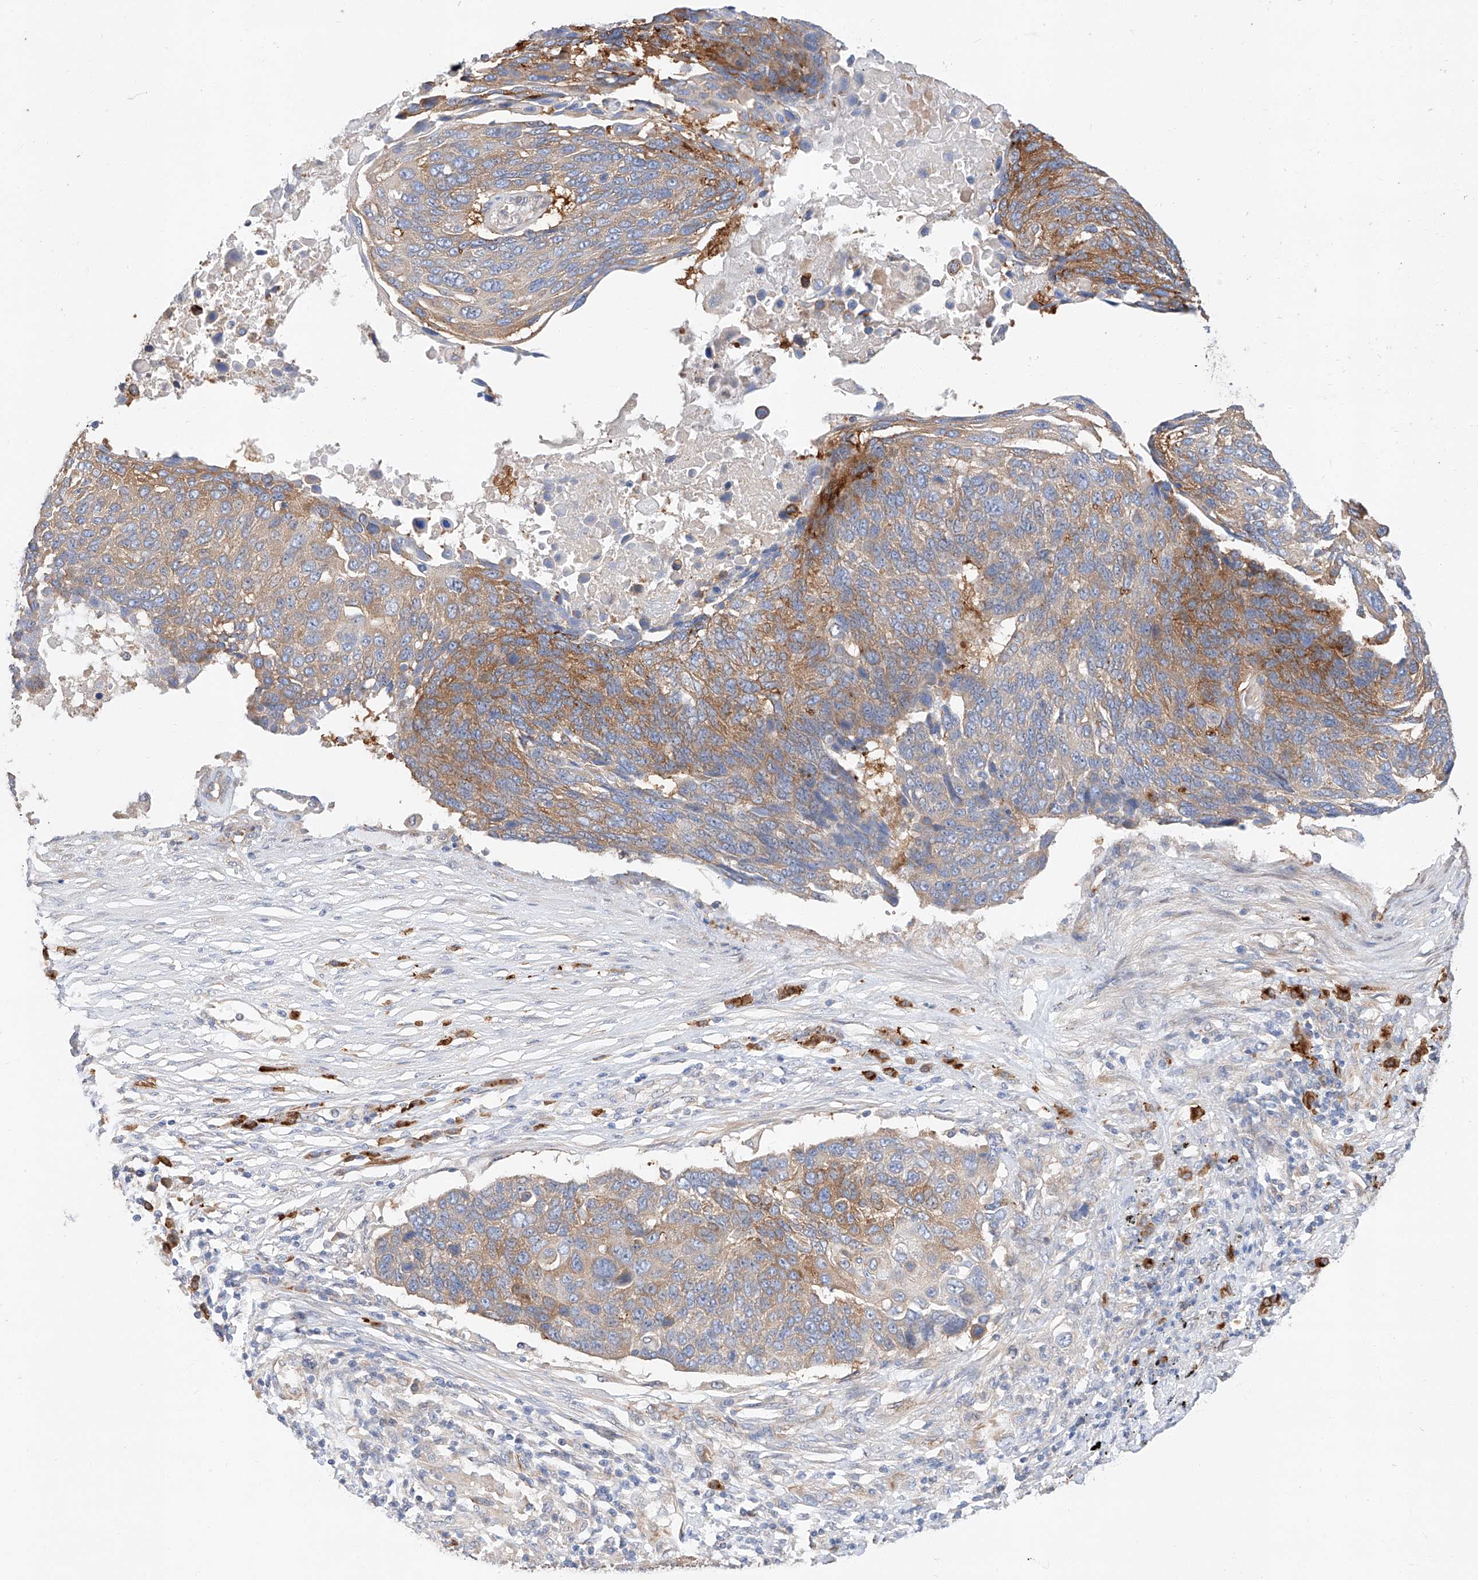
{"staining": {"intensity": "moderate", "quantity": "25%-75%", "location": "cytoplasmic/membranous"}, "tissue": "lung cancer", "cell_type": "Tumor cells", "image_type": "cancer", "snomed": [{"axis": "morphology", "description": "Squamous cell carcinoma, NOS"}, {"axis": "topography", "description": "Lung"}], "caption": "The immunohistochemical stain labels moderate cytoplasmic/membranous positivity in tumor cells of squamous cell carcinoma (lung) tissue.", "gene": "GLMN", "patient": {"sex": "male", "age": 66}}